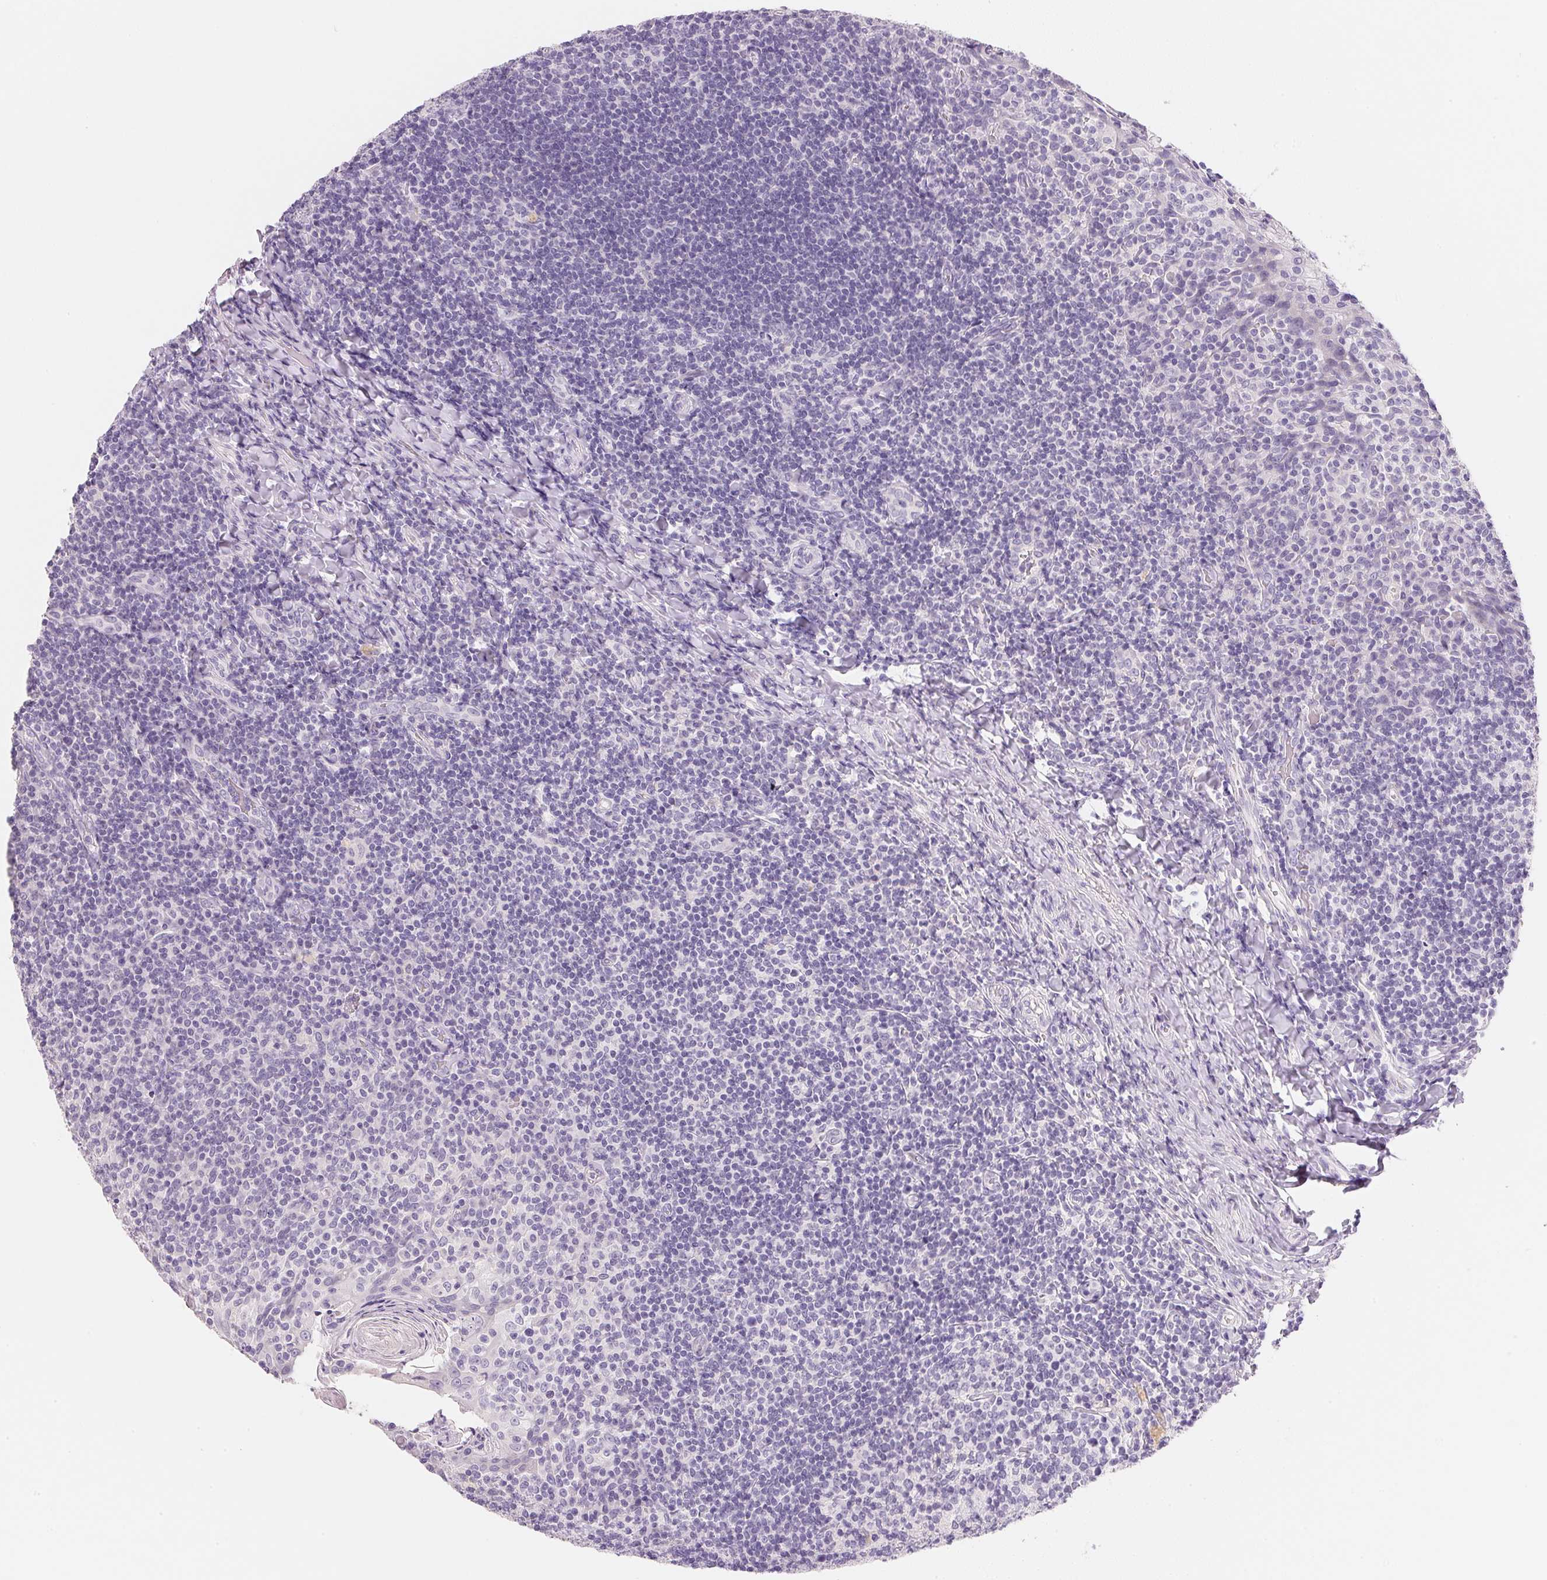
{"staining": {"intensity": "negative", "quantity": "none", "location": "none"}, "tissue": "tonsil", "cell_type": "Germinal center cells", "image_type": "normal", "snomed": [{"axis": "morphology", "description": "Normal tissue, NOS"}, {"axis": "topography", "description": "Tonsil"}], "caption": "Germinal center cells show no significant protein positivity in normal tonsil. Brightfield microscopy of IHC stained with DAB (brown) and hematoxylin (blue), captured at high magnification.", "gene": "ACP3", "patient": {"sex": "female", "age": 10}}